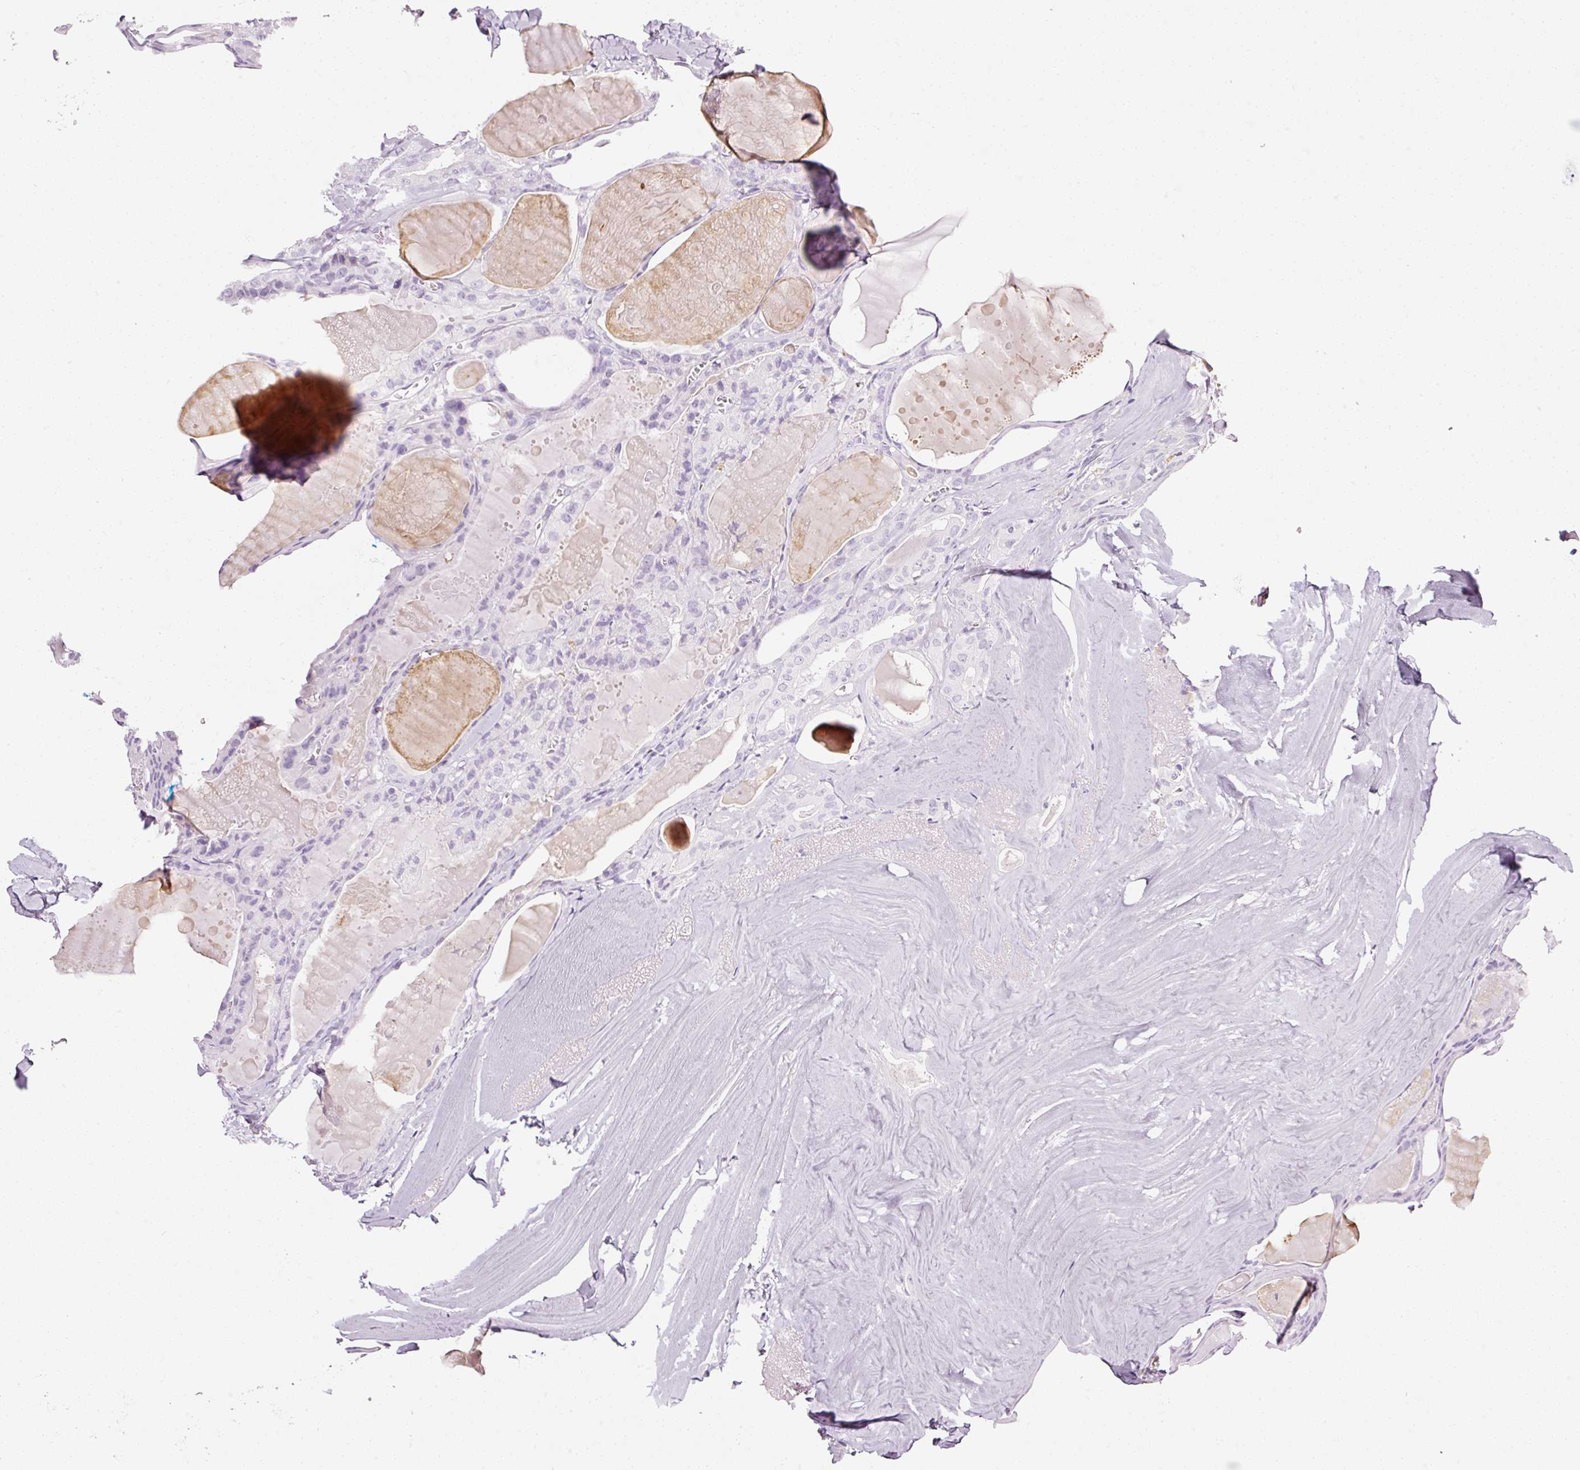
{"staining": {"intensity": "negative", "quantity": "none", "location": "none"}, "tissue": "thyroid cancer", "cell_type": "Tumor cells", "image_type": "cancer", "snomed": [{"axis": "morphology", "description": "Papillary adenocarcinoma, NOS"}, {"axis": "topography", "description": "Thyroid gland"}], "caption": "Image shows no protein staining in tumor cells of papillary adenocarcinoma (thyroid) tissue.", "gene": "CYB561A3", "patient": {"sex": "male", "age": 52}}